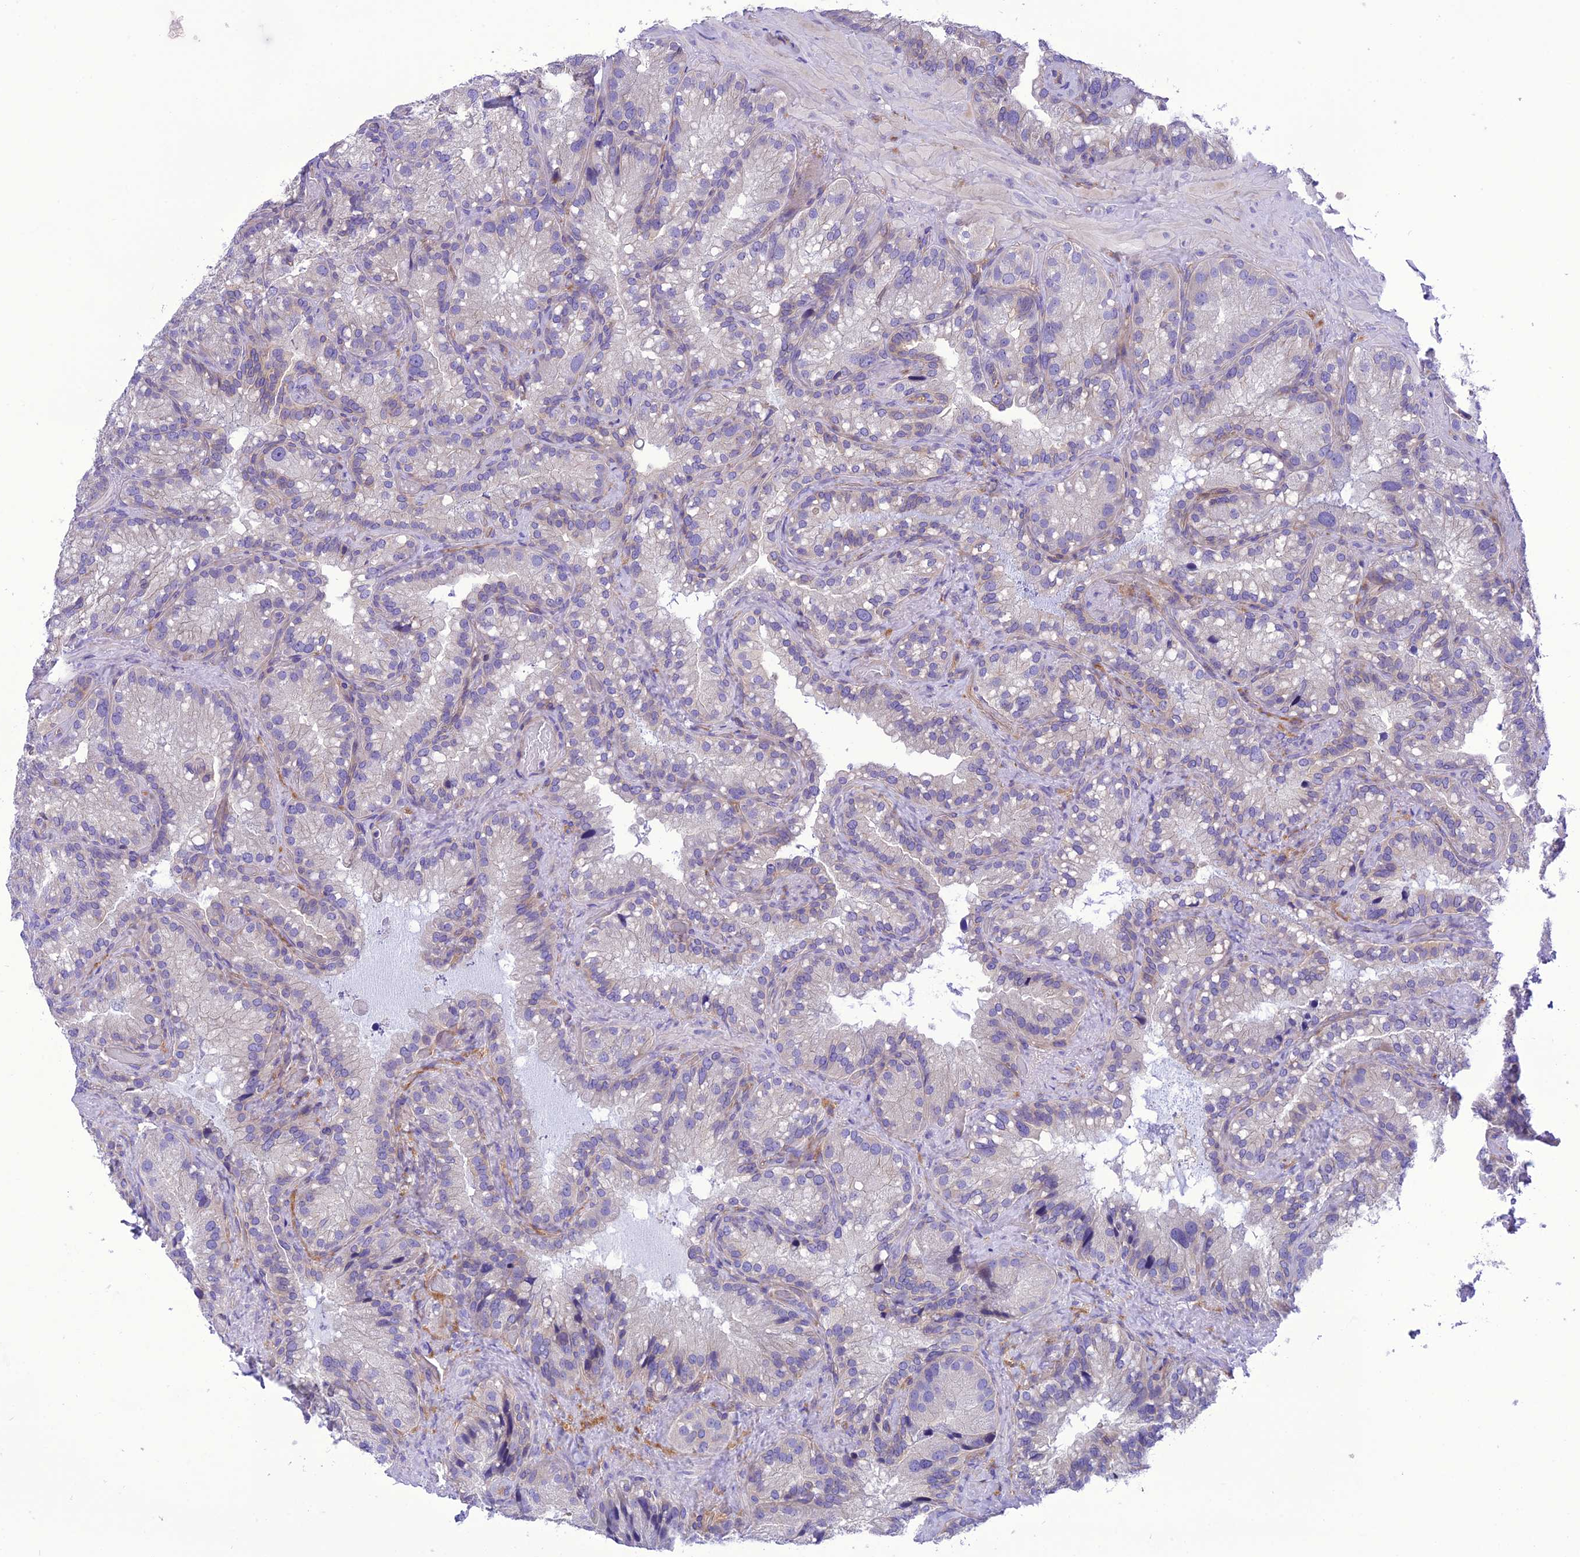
{"staining": {"intensity": "weak", "quantity": "<25%", "location": "cytoplasmic/membranous"}, "tissue": "seminal vesicle", "cell_type": "Glandular cells", "image_type": "normal", "snomed": [{"axis": "morphology", "description": "Normal tissue, NOS"}, {"axis": "topography", "description": "Prostate"}, {"axis": "topography", "description": "Seminal veicle"}], "caption": "This is an immunohistochemistry histopathology image of unremarkable human seminal vesicle. There is no staining in glandular cells.", "gene": "PPFIA3", "patient": {"sex": "male", "age": 68}}